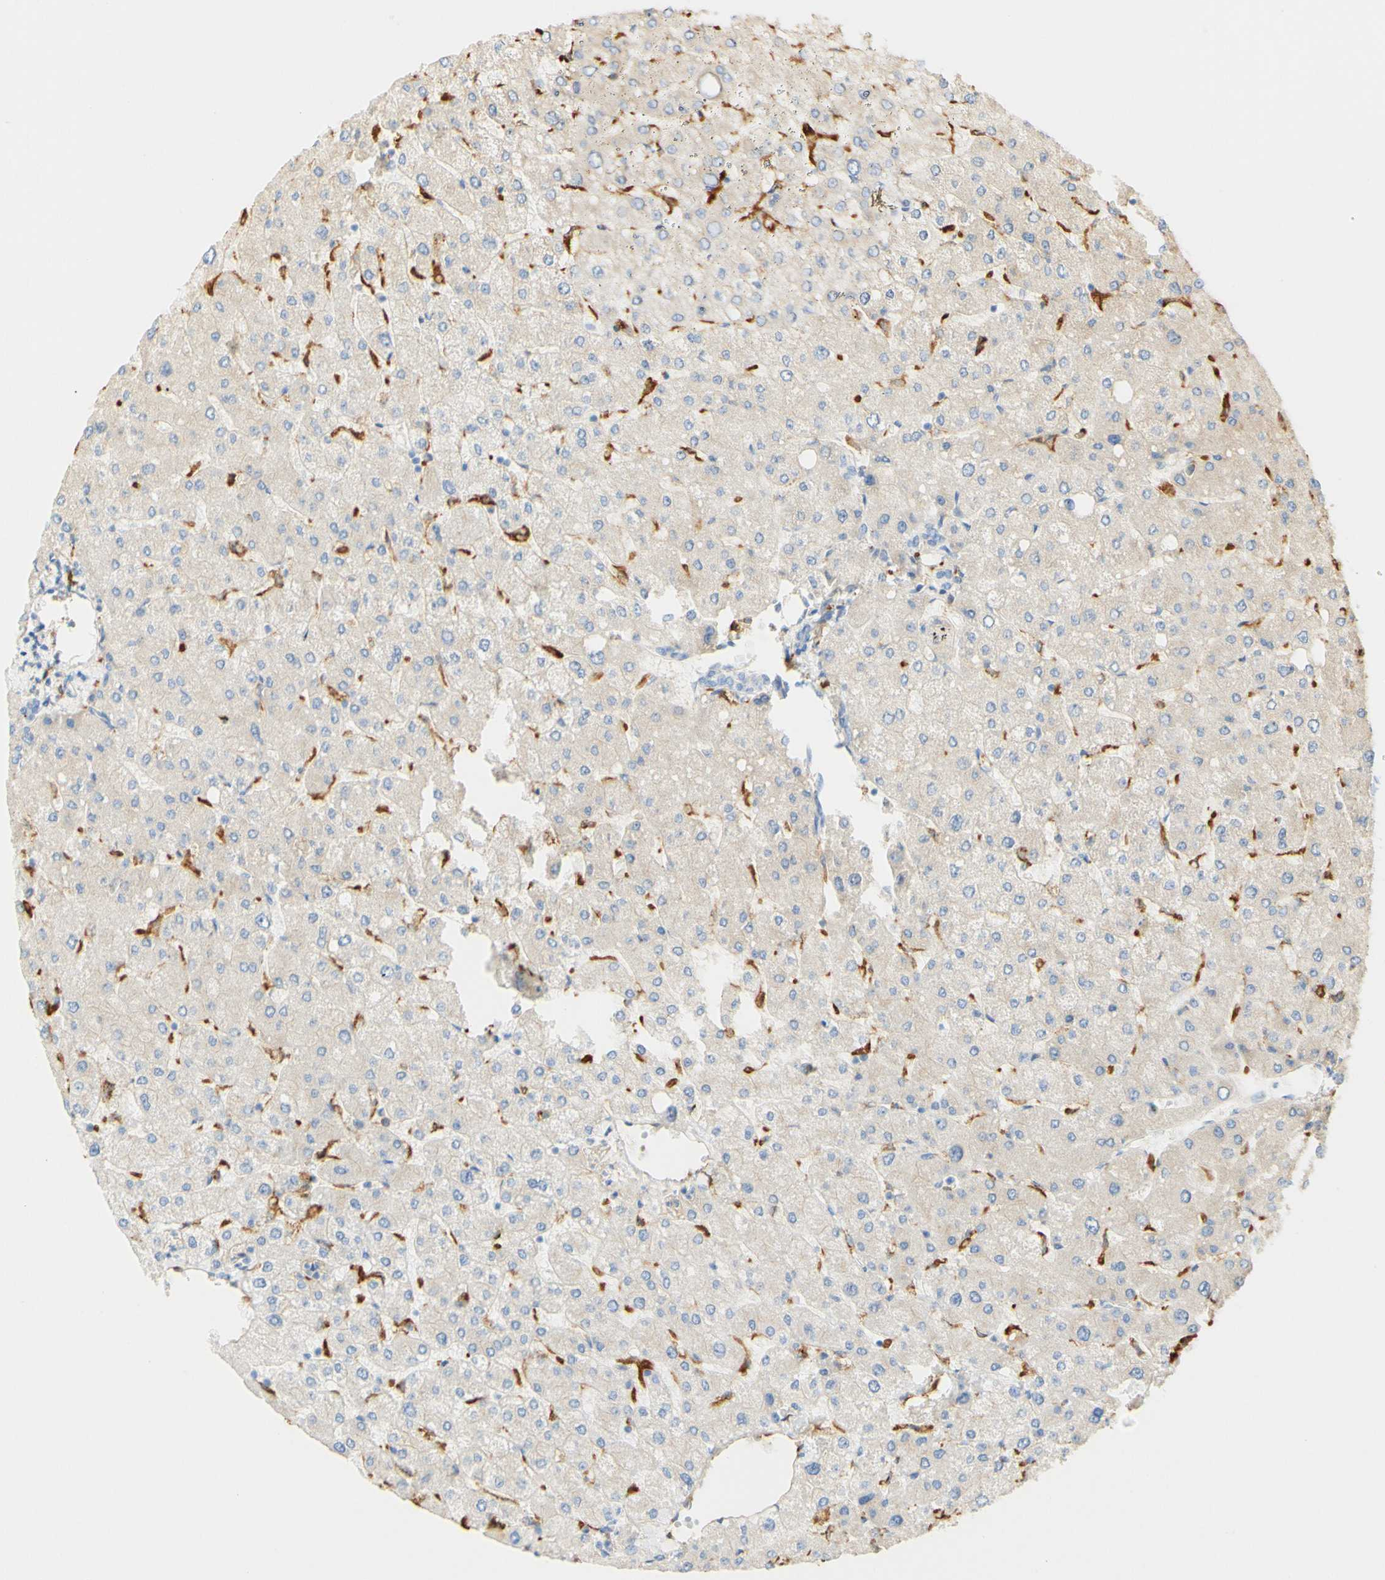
{"staining": {"intensity": "negative", "quantity": "none", "location": "none"}, "tissue": "liver", "cell_type": "Cholangiocytes", "image_type": "normal", "snomed": [{"axis": "morphology", "description": "Normal tissue, NOS"}, {"axis": "topography", "description": "Liver"}], "caption": "Cholangiocytes show no significant protein positivity in benign liver. (IHC, brightfield microscopy, high magnification).", "gene": "FCGRT", "patient": {"sex": "male", "age": 55}}